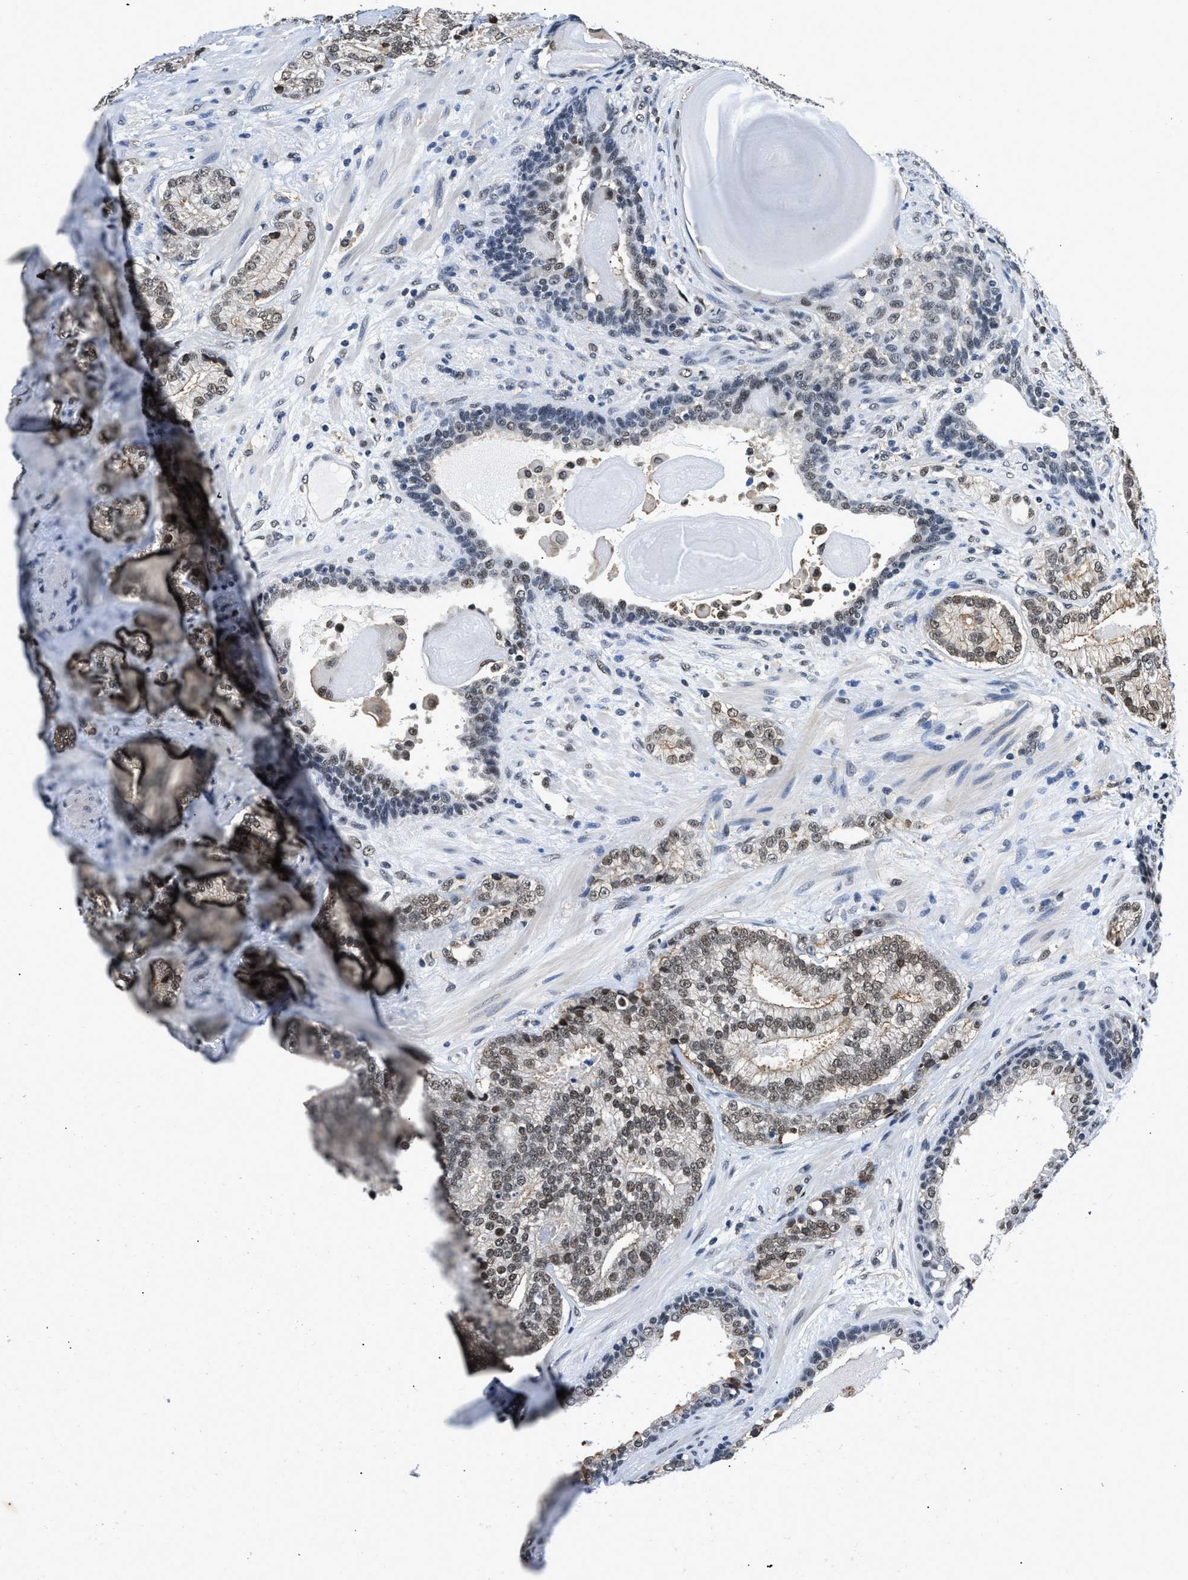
{"staining": {"intensity": "moderate", "quantity": ">75%", "location": "nuclear"}, "tissue": "prostate cancer", "cell_type": "Tumor cells", "image_type": "cancer", "snomed": [{"axis": "morphology", "description": "Adenocarcinoma, High grade"}, {"axis": "topography", "description": "Prostate"}], "caption": "Immunohistochemical staining of human prostate cancer exhibits medium levels of moderate nuclear protein staining in approximately >75% of tumor cells.", "gene": "HNRNPH2", "patient": {"sex": "male", "age": 61}}